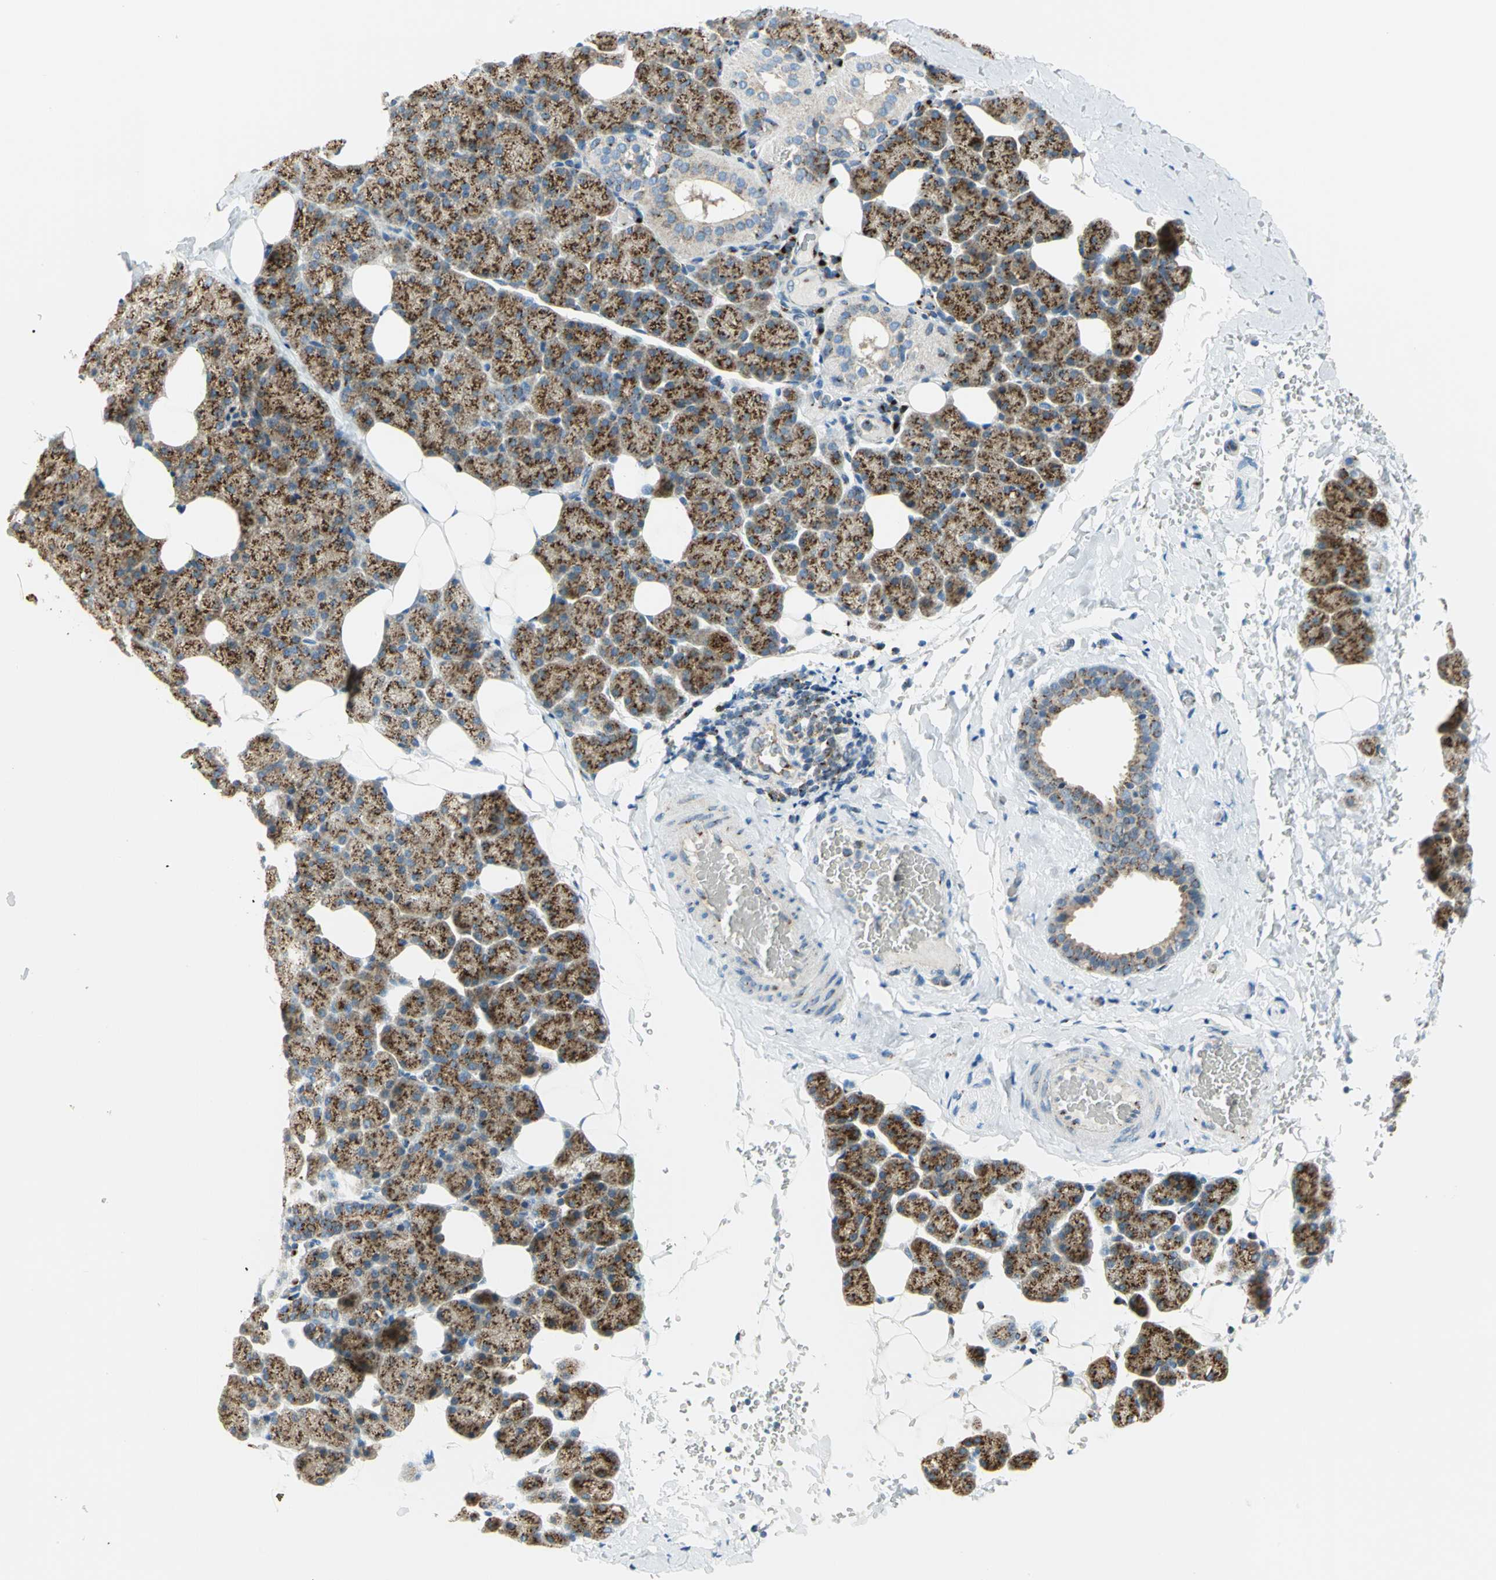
{"staining": {"intensity": "strong", "quantity": ">75%", "location": "cytoplasmic/membranous"}, "tissue": "salivary gland", "cell_type": "Glandular cells", "image_type": "normal", "snomed": [{"axis": "morphology", "description": "Normal tissue, NOS"}, {"axis": "topography", "description": "Lymph node"}, {"axis": "topography", "description": "Salivary gland"}], "caption": "IHC photomicrograph of normal salivary gland: human salivary gland stained using IHC shows high levels of strong protein expression localized specifically in the cytoplasmic/membranous of glandular cells, appearing as a cytoplasmic/membranous brown color.", "gene": "GPR3", "patient": {"sex": "male", "age": 8}}